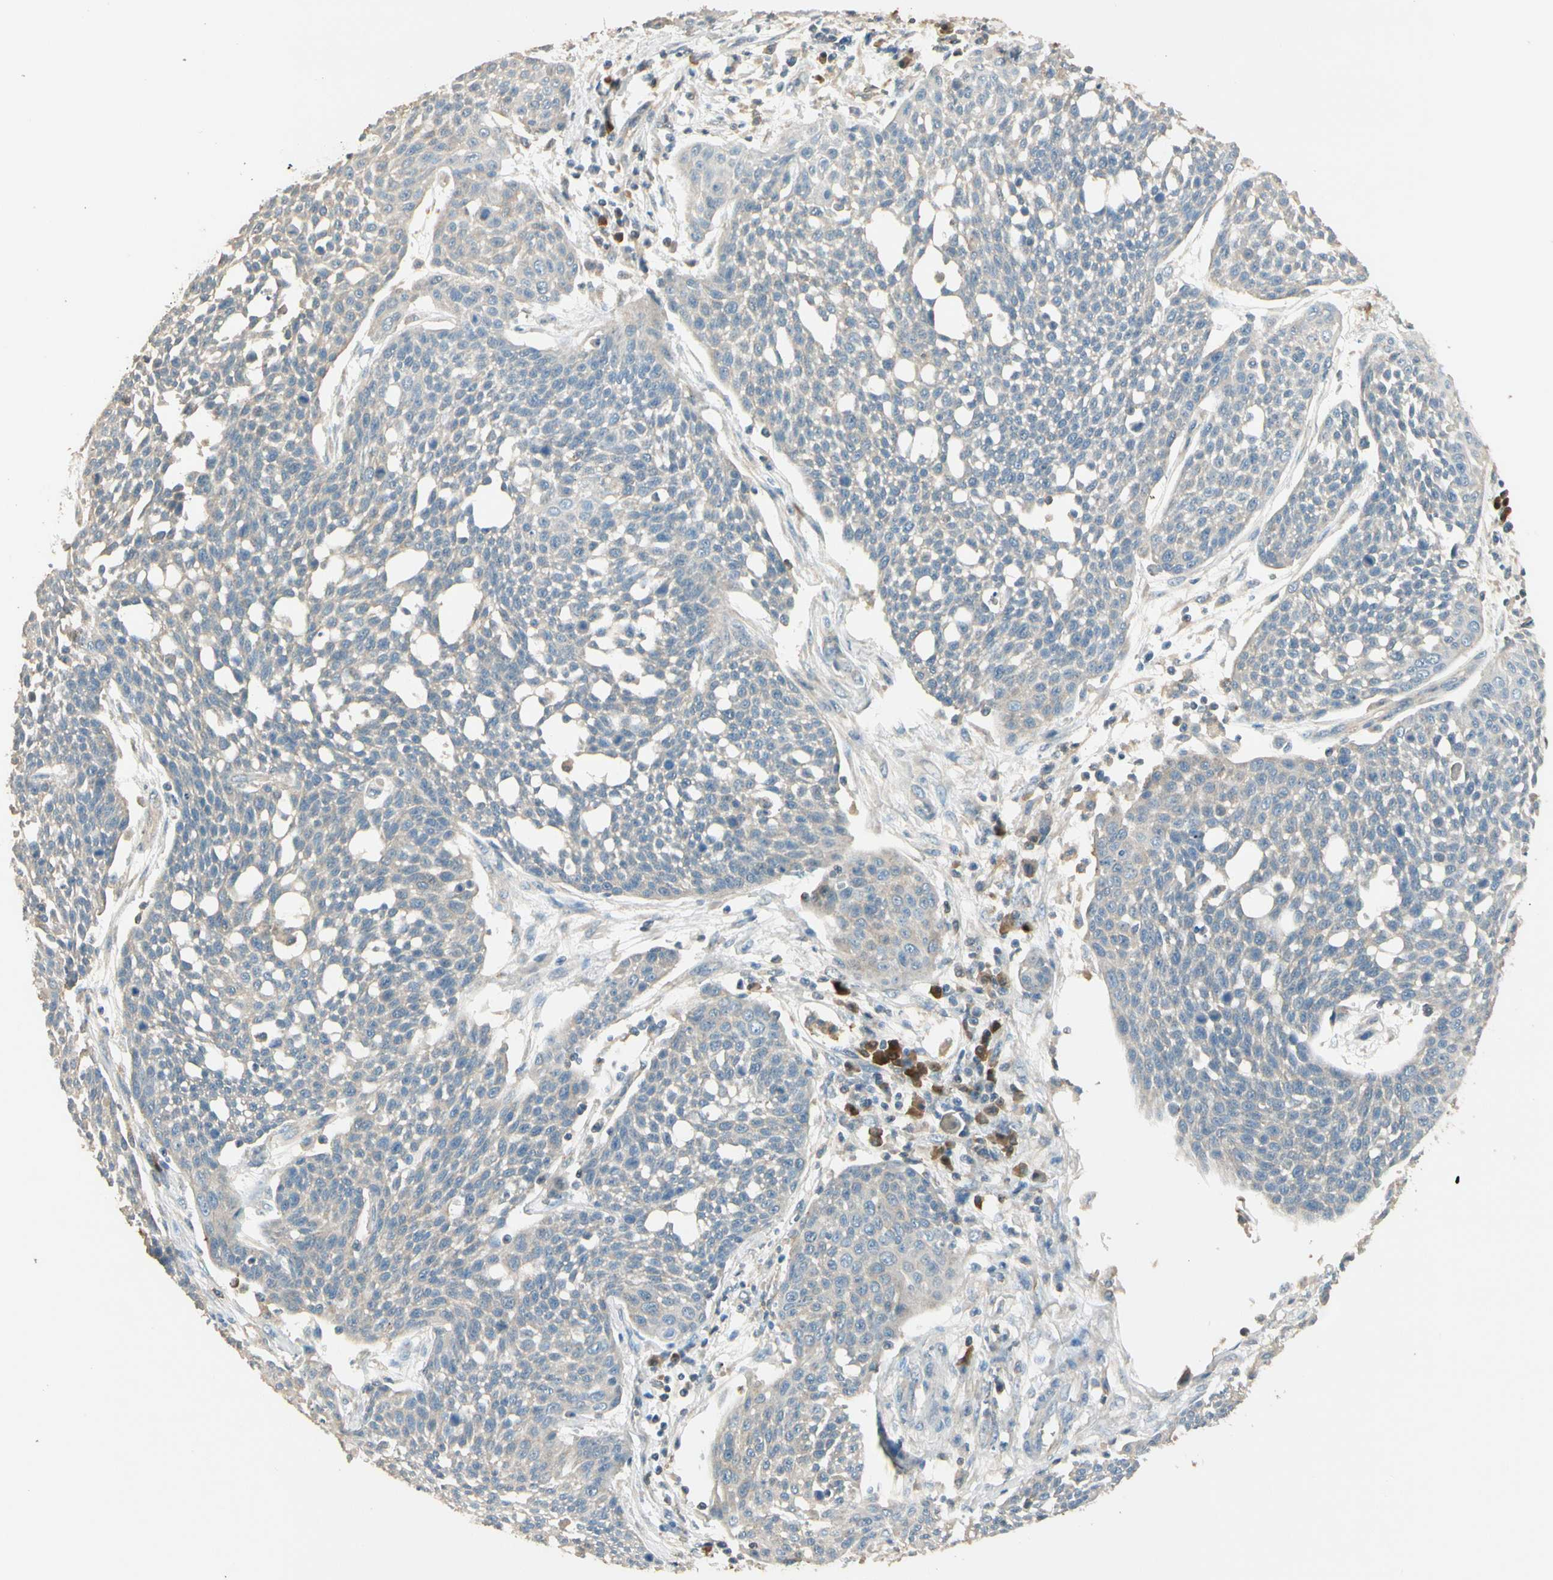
{"staining": {"intensity": "weak", "quantity": ">75%", "location": "cytoplasmic/membranous"}, "tissue": "cervical cancer", "cell_type": "Tumor cells", "image_type": "cancer", "snomed": [{"axis": "morphology", "description": "Squamous cell carcinoma, NOS"}, {"axis": "topography", "description": "Cervix"}], "caption": "DAB immunohistochemical staining of human cervical cancer exhibits weak cytoplasmic/membranous protein positivity in approximately >75% of tumor cells.", "gene": "PLXNA1", "patient": {"sex": "female", "age": 34}}